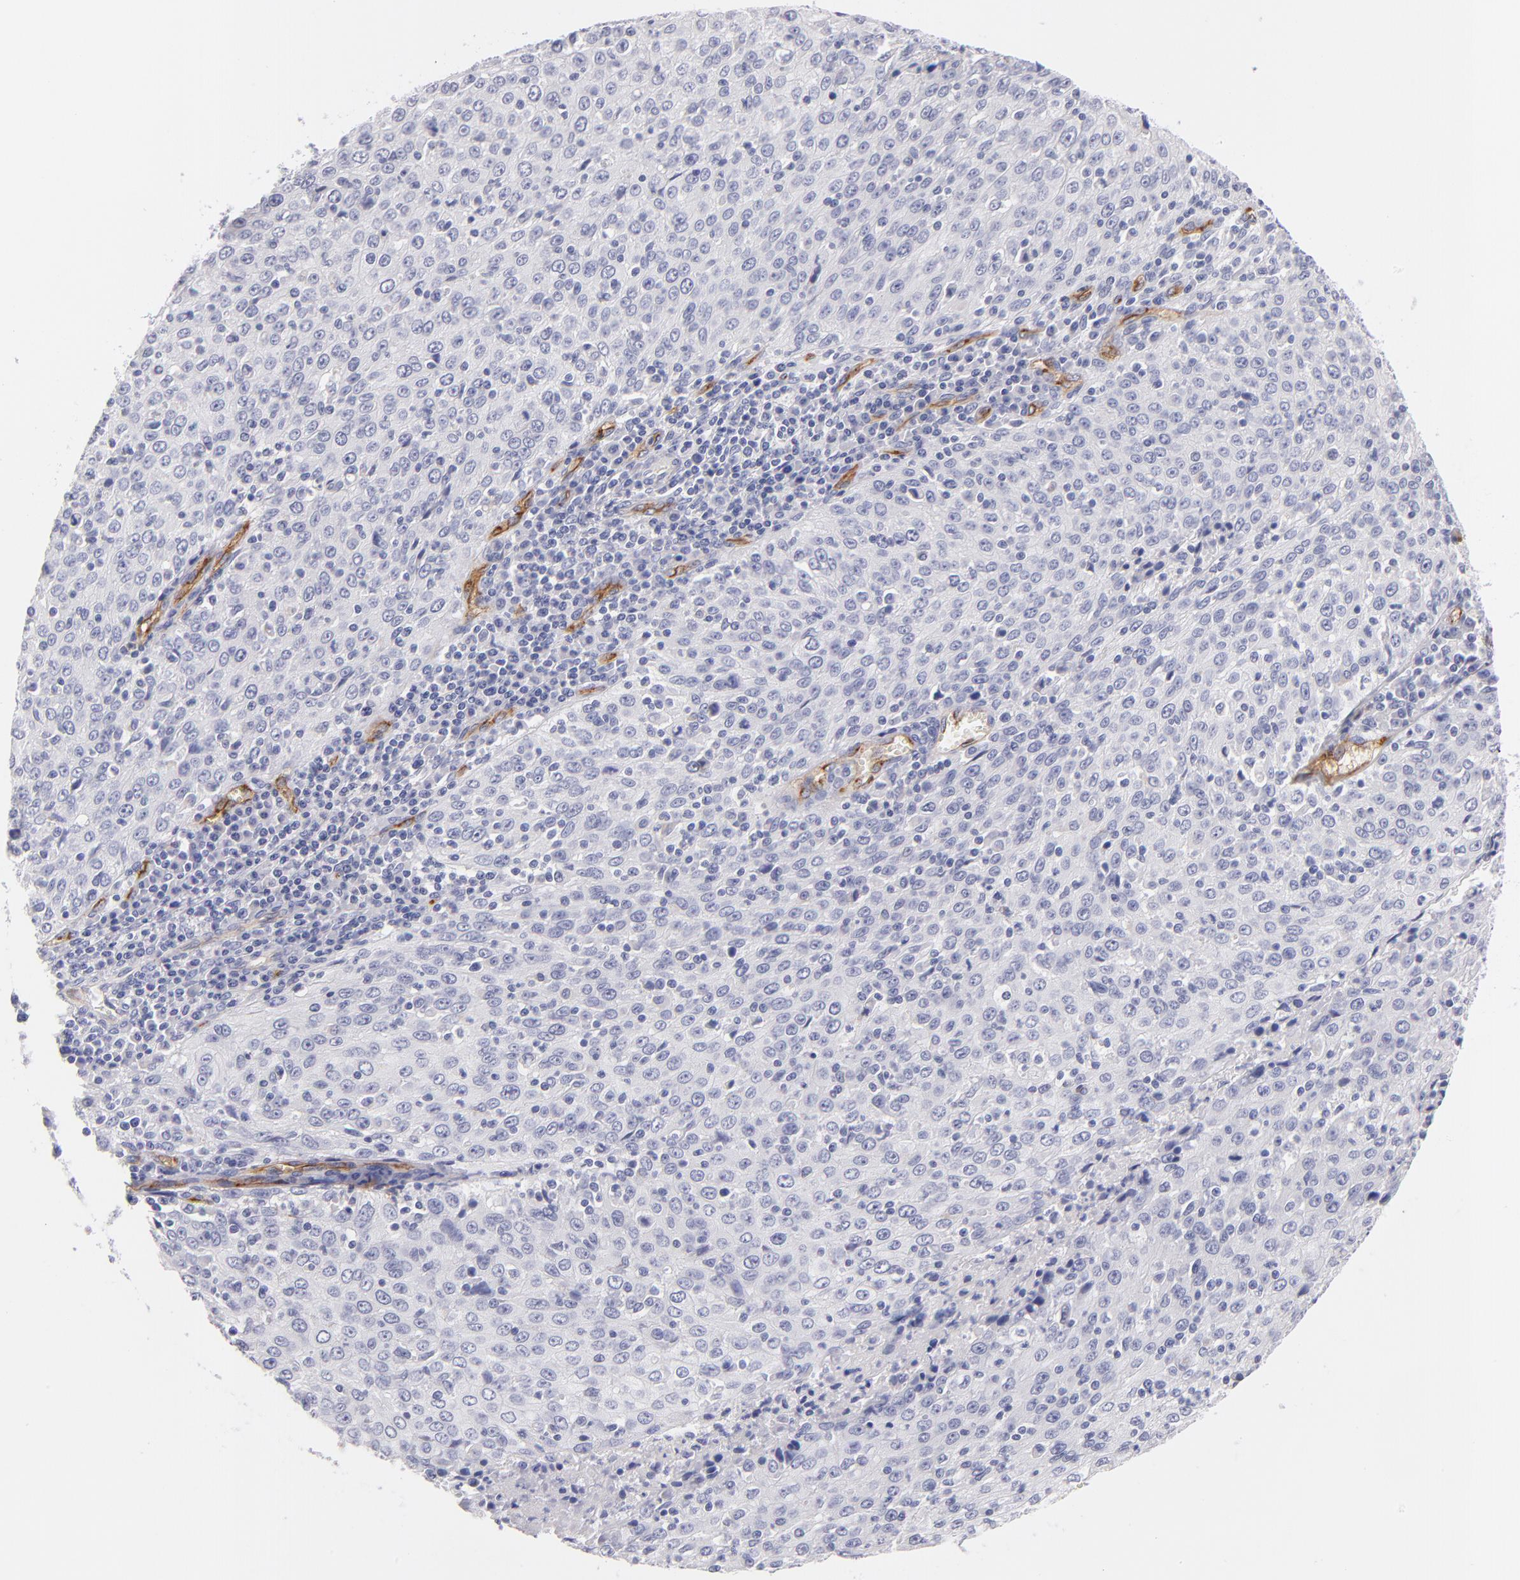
{"staining": {"intensity": "negative", "quantity": "none", "location": "none"}, "tissue": "cervical cancer", "cell_type": "Tumor cells", "image_type": "cancer", "snomed": [{"axis": "morphology", "description": "Squamous cell carcinoma, NOS"}, {"axis": "topography", "description": "Cervix"}], "caption": "Tumor cells show no significant expression in cervical squamous cell carcinoma.", "gene": "PLVAP", "patient": {"sex": "female", "age": 27}}